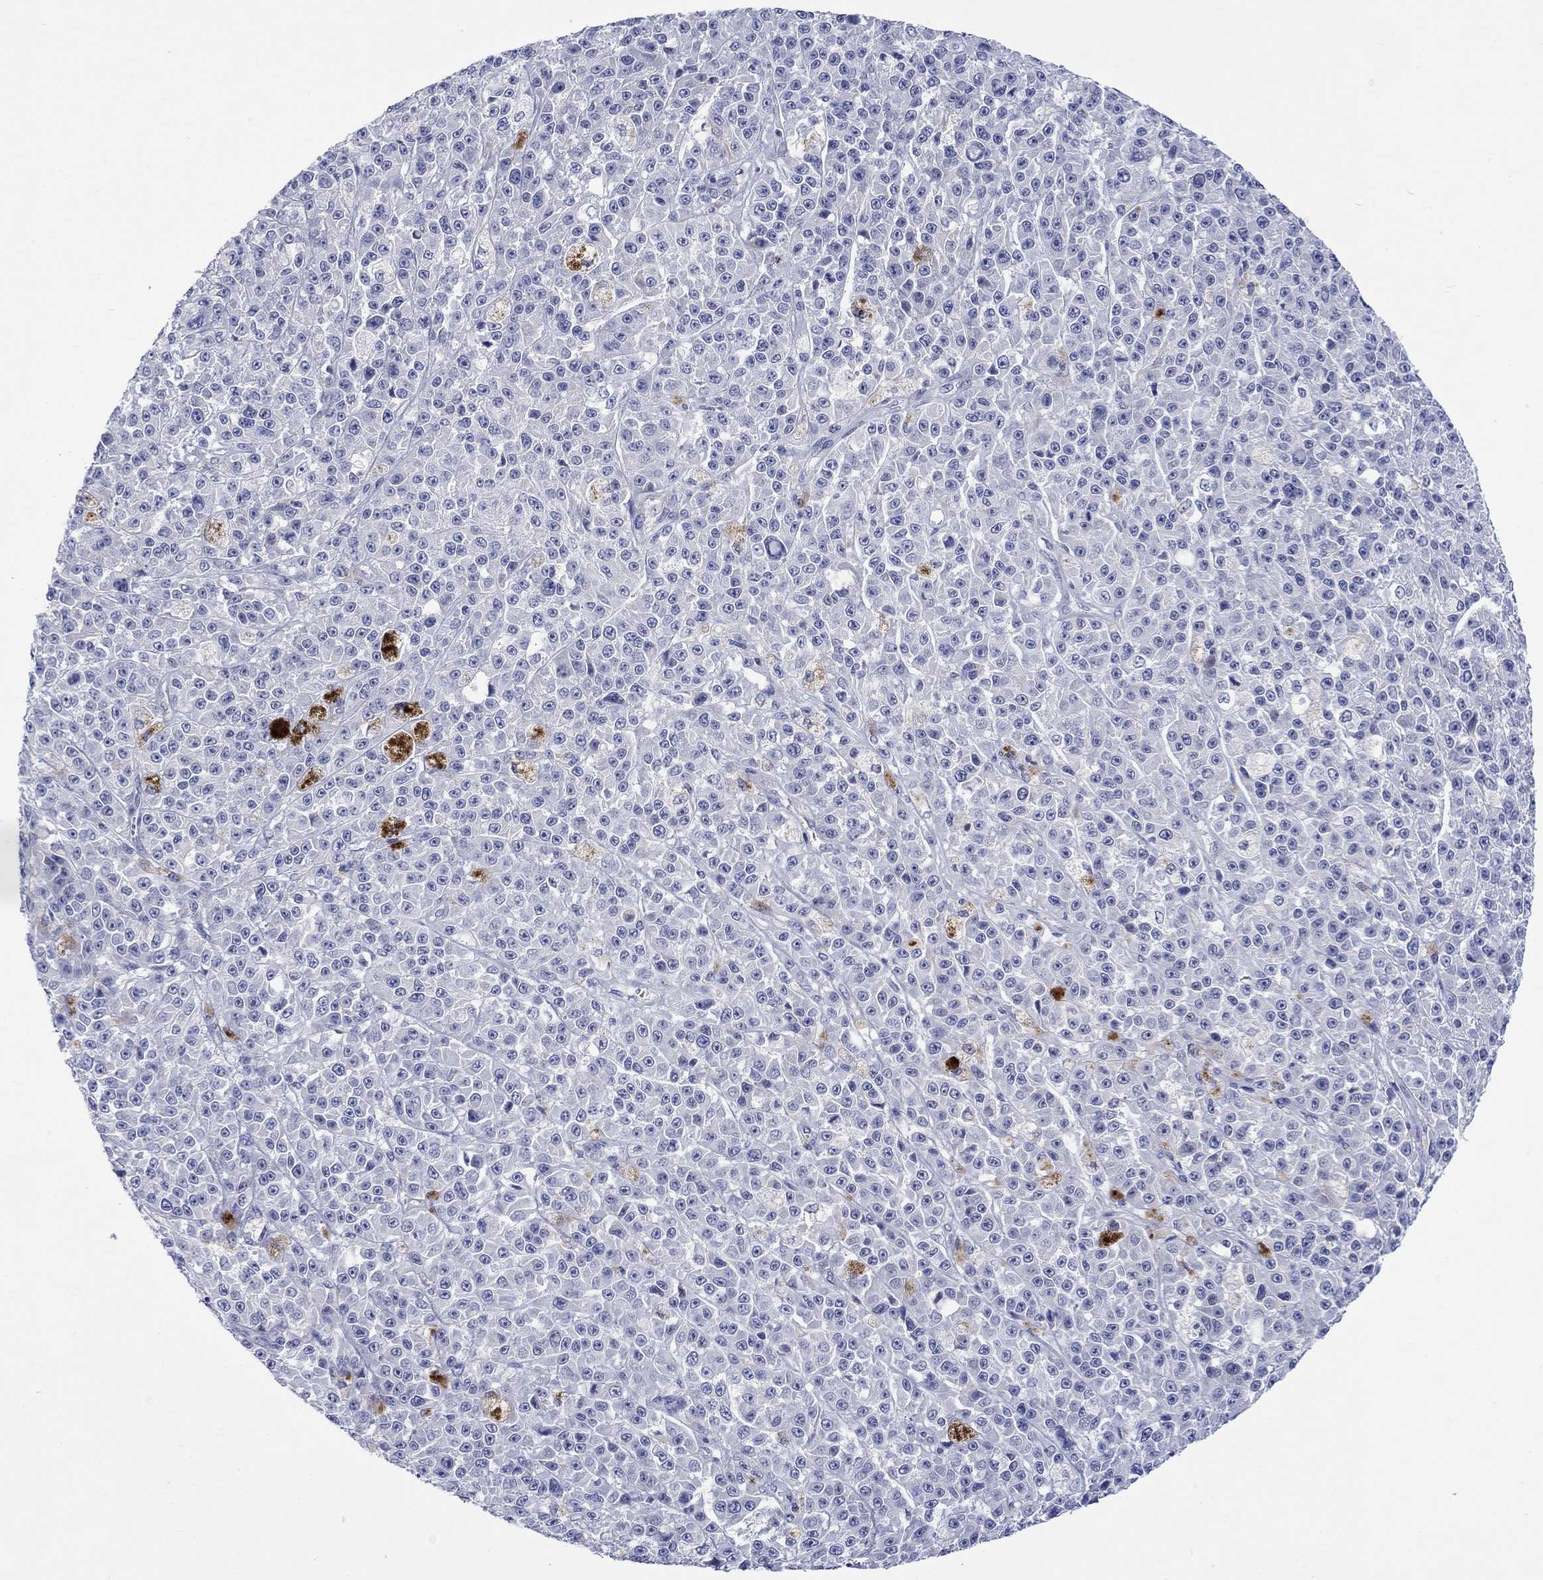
{"staining": {"intensity": "negative", "quantity": "none", "location": "none"}, "tissue": "melanoma", "cell_type": "Tumor cells", "image_type": "cancer", "snomed": [{"axis": "morphology", "description": "Malignant melanoma, NOS"}, {"axis": "topography", "description": "Skin"}], "caption": "High power microscopy micrograph of an immunohistochemistry (IHC) photomicrograph of melanoma, revealing no significant positivity in tumor cells. Brightfield microscopy of IHC stained with DAB (3,3'-diaminobenzidine) (brown) and hematoxylin (blue), captured at high magnification.", "gene": "CACNG3", "patient": {"sex": "female", "age": 58}}